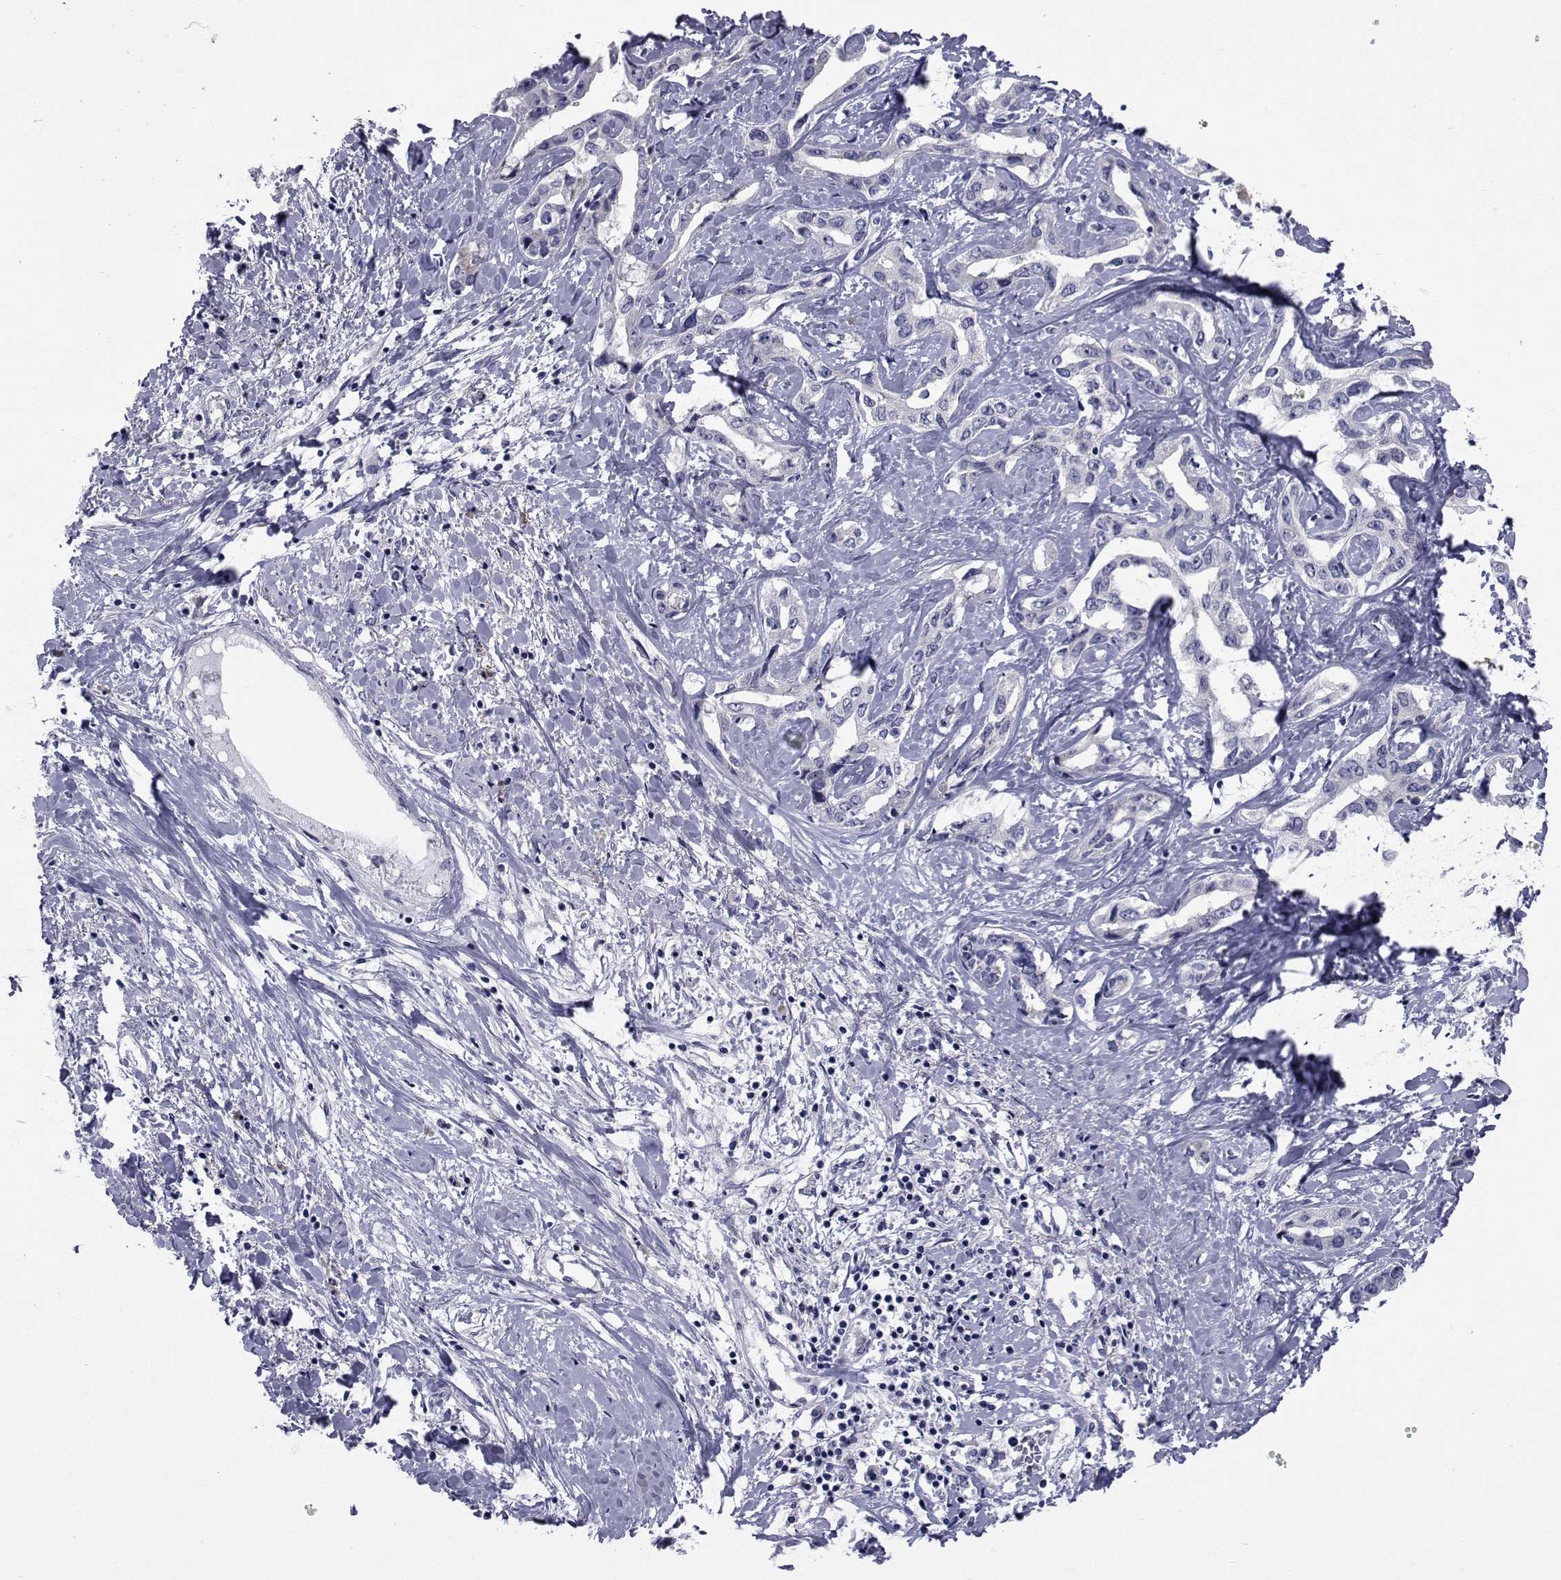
{"staining": {"intensity": "negative", "quantity": "none", "location": "none"}, "tissue": "liver cancer", "cell_type": "Tumor cells", "image_type": "cancer", "snomed": [{"axis": "morphology", "description": "Cholangiocarcinoma"}, {"axis": "topography", "description": "Liver"}], "caption": "The histopathology image displays no significant staining in tumor cells of liver cancer.", "gene": "ROPN1", "patient": {"sex": "male", "age": 59}}